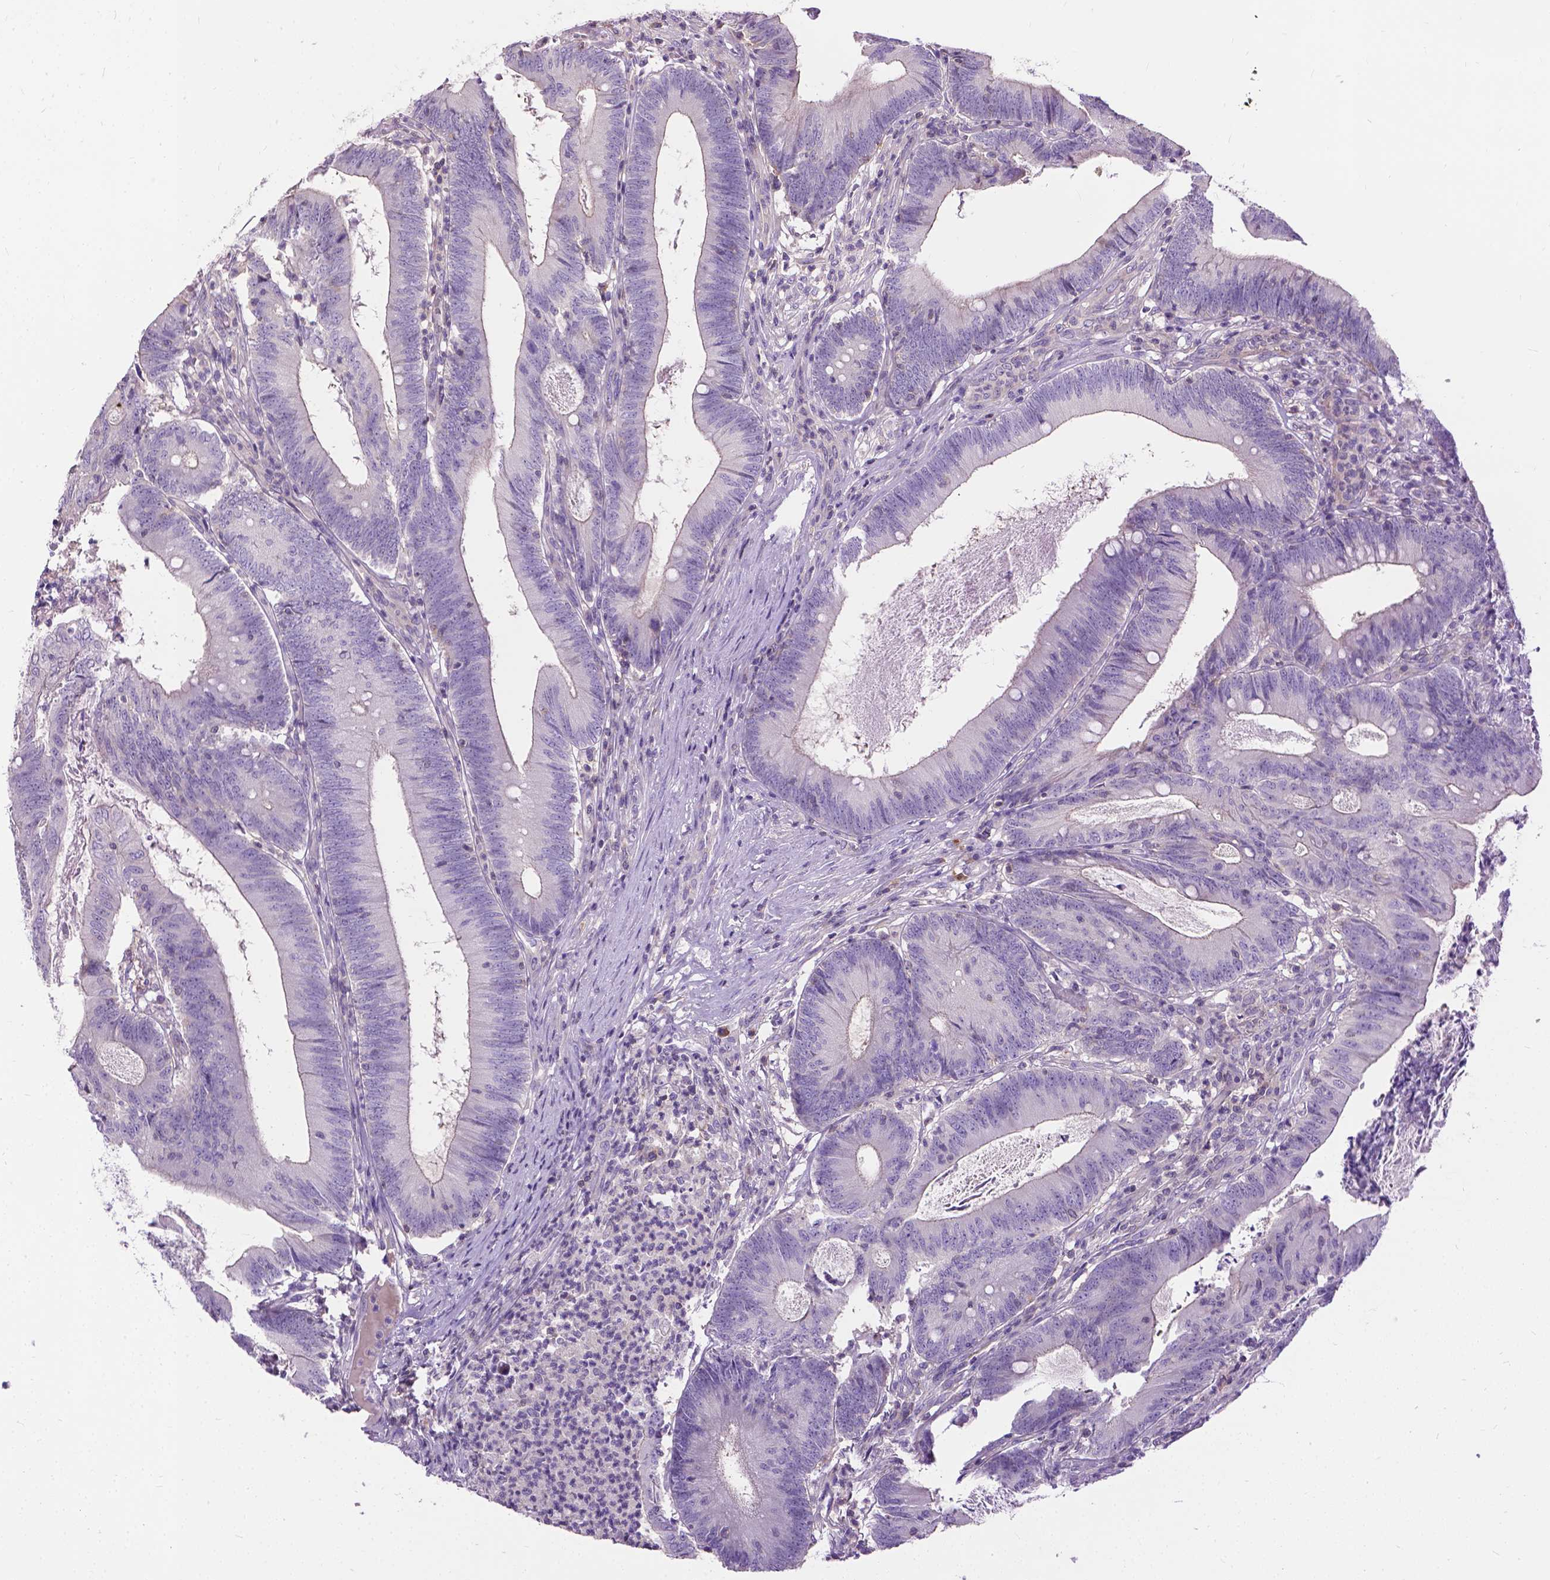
{"staining": {"intensity": "negative", "quantity": "none", "location": "none"}, "tissue": "colorectal cancer", "cell_type": "Tumor cells", "image_type": "cancer", "snomed": [{"axis": "morphology", "description": "Adenocarcinoma, NOS"}, {"axis": "topography", "description": "Colon"}], "caption": "DAB (3,3'-diaminobenzidine) immunohistochemical staining of colorectal adenocarcinoma exhibits no significant positivity in tumor cells.", "gene": "JAK3", "patient": {"sex": "female", "age": 70}}